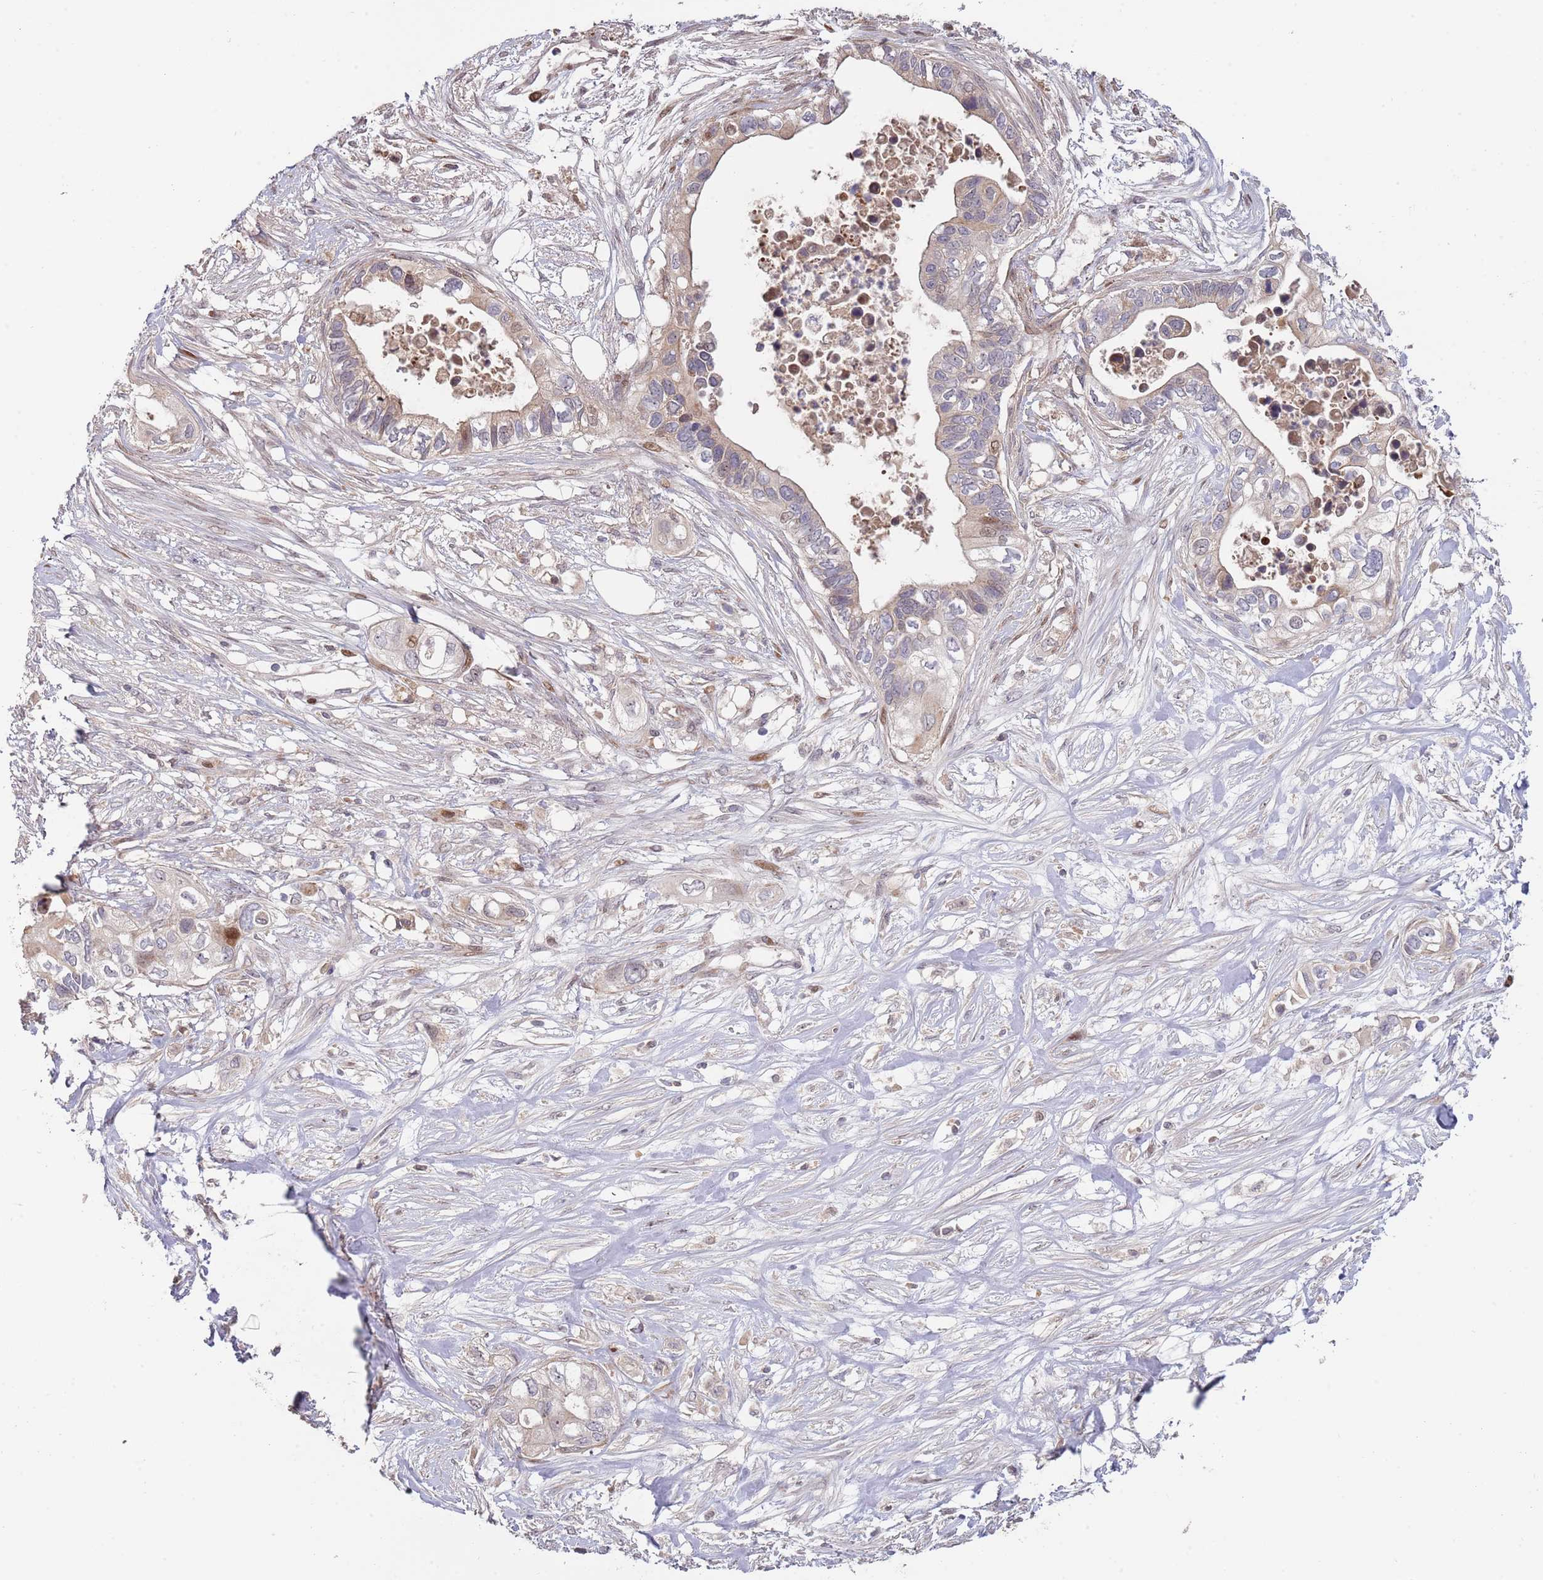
{"staining": {"intensity": "weak", "quantity": "<25%", "location": "cytoplasmic/membranous,nuclear"}, "tissue": "pancreatic cancer", "cell_type": "Tumor cells", "image_type": "cancer", "snomed": [{"axis": "morphology", "description": "Adenocarcinoma, NOS"}, {"axis": "topography", "description": "Pancreas"}], "caption": "IHC photomicrograph of neoplastic tissue: pancreatic cancer (adenocarcinoma) stained with DAB (3,3'-diaminobenzidine) displays no significant protein staining in tumor cells.", "gene": "SYNDIG1L", "patient": {"sex": "female", "age": 63}}